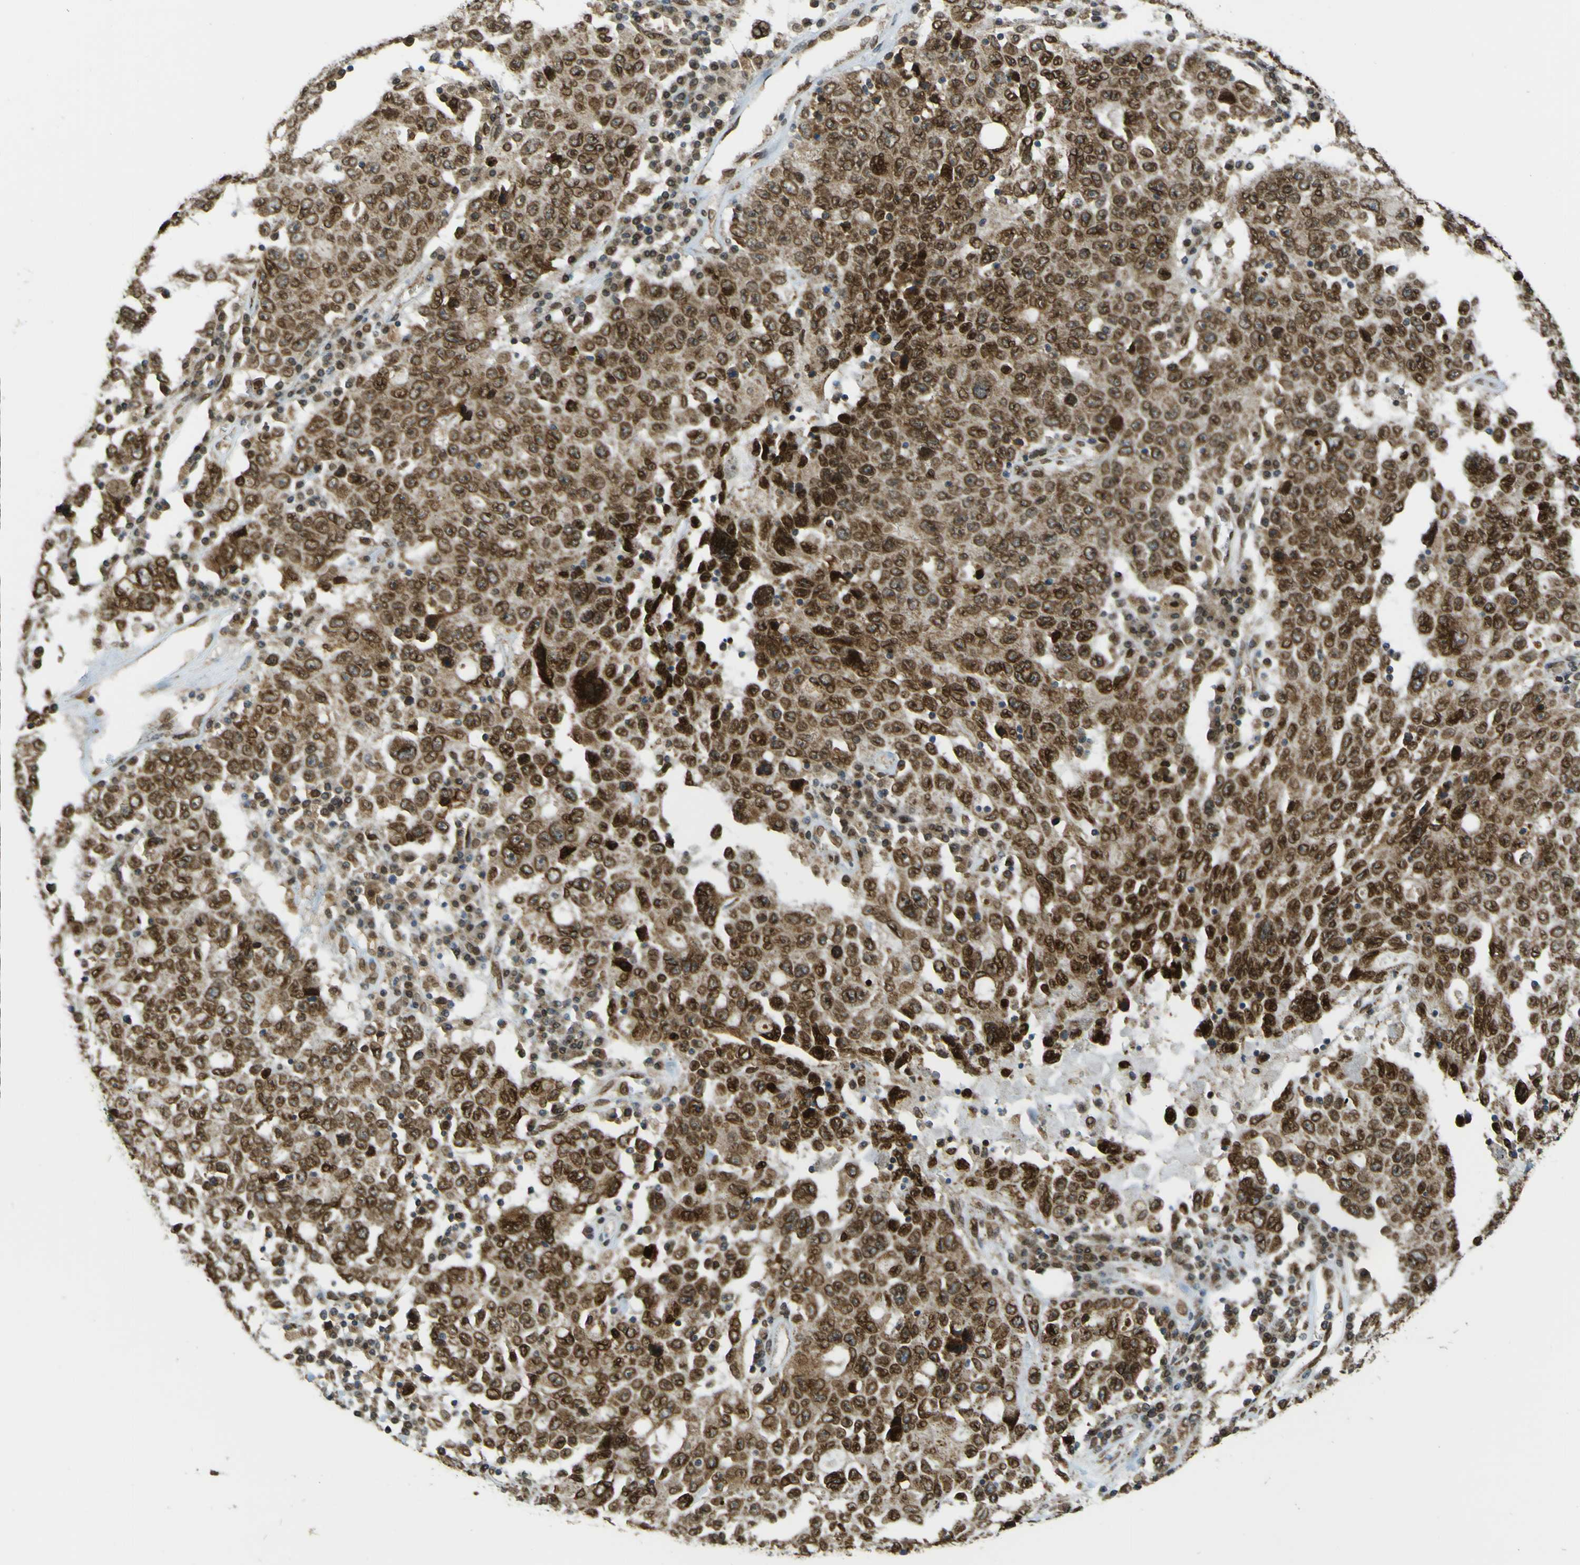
{"staining": {"intensity": "moderate", "quantity": ">75%", "location": "cytoplasmic/membranous,nuclear"}, "tissue": "ovarian cancer", "cell_type": "Tumor cells", "image_type": "cancer", "snomed": [{"axis": "morphology", "description": "Carcinoma, endometroid"}, {"axis": "topography", "description": "Ovary"}], "caption": "There is medium levels of moderate cytoplasmic/membranous and nuclear positivity in tumor cells of ovarian cancer (endometroid carcinoma), as demonstrated by immunohistochemical staining (brown color).", "gene": "GALNT1", "patient": {"sex": "female", "age": 62}}